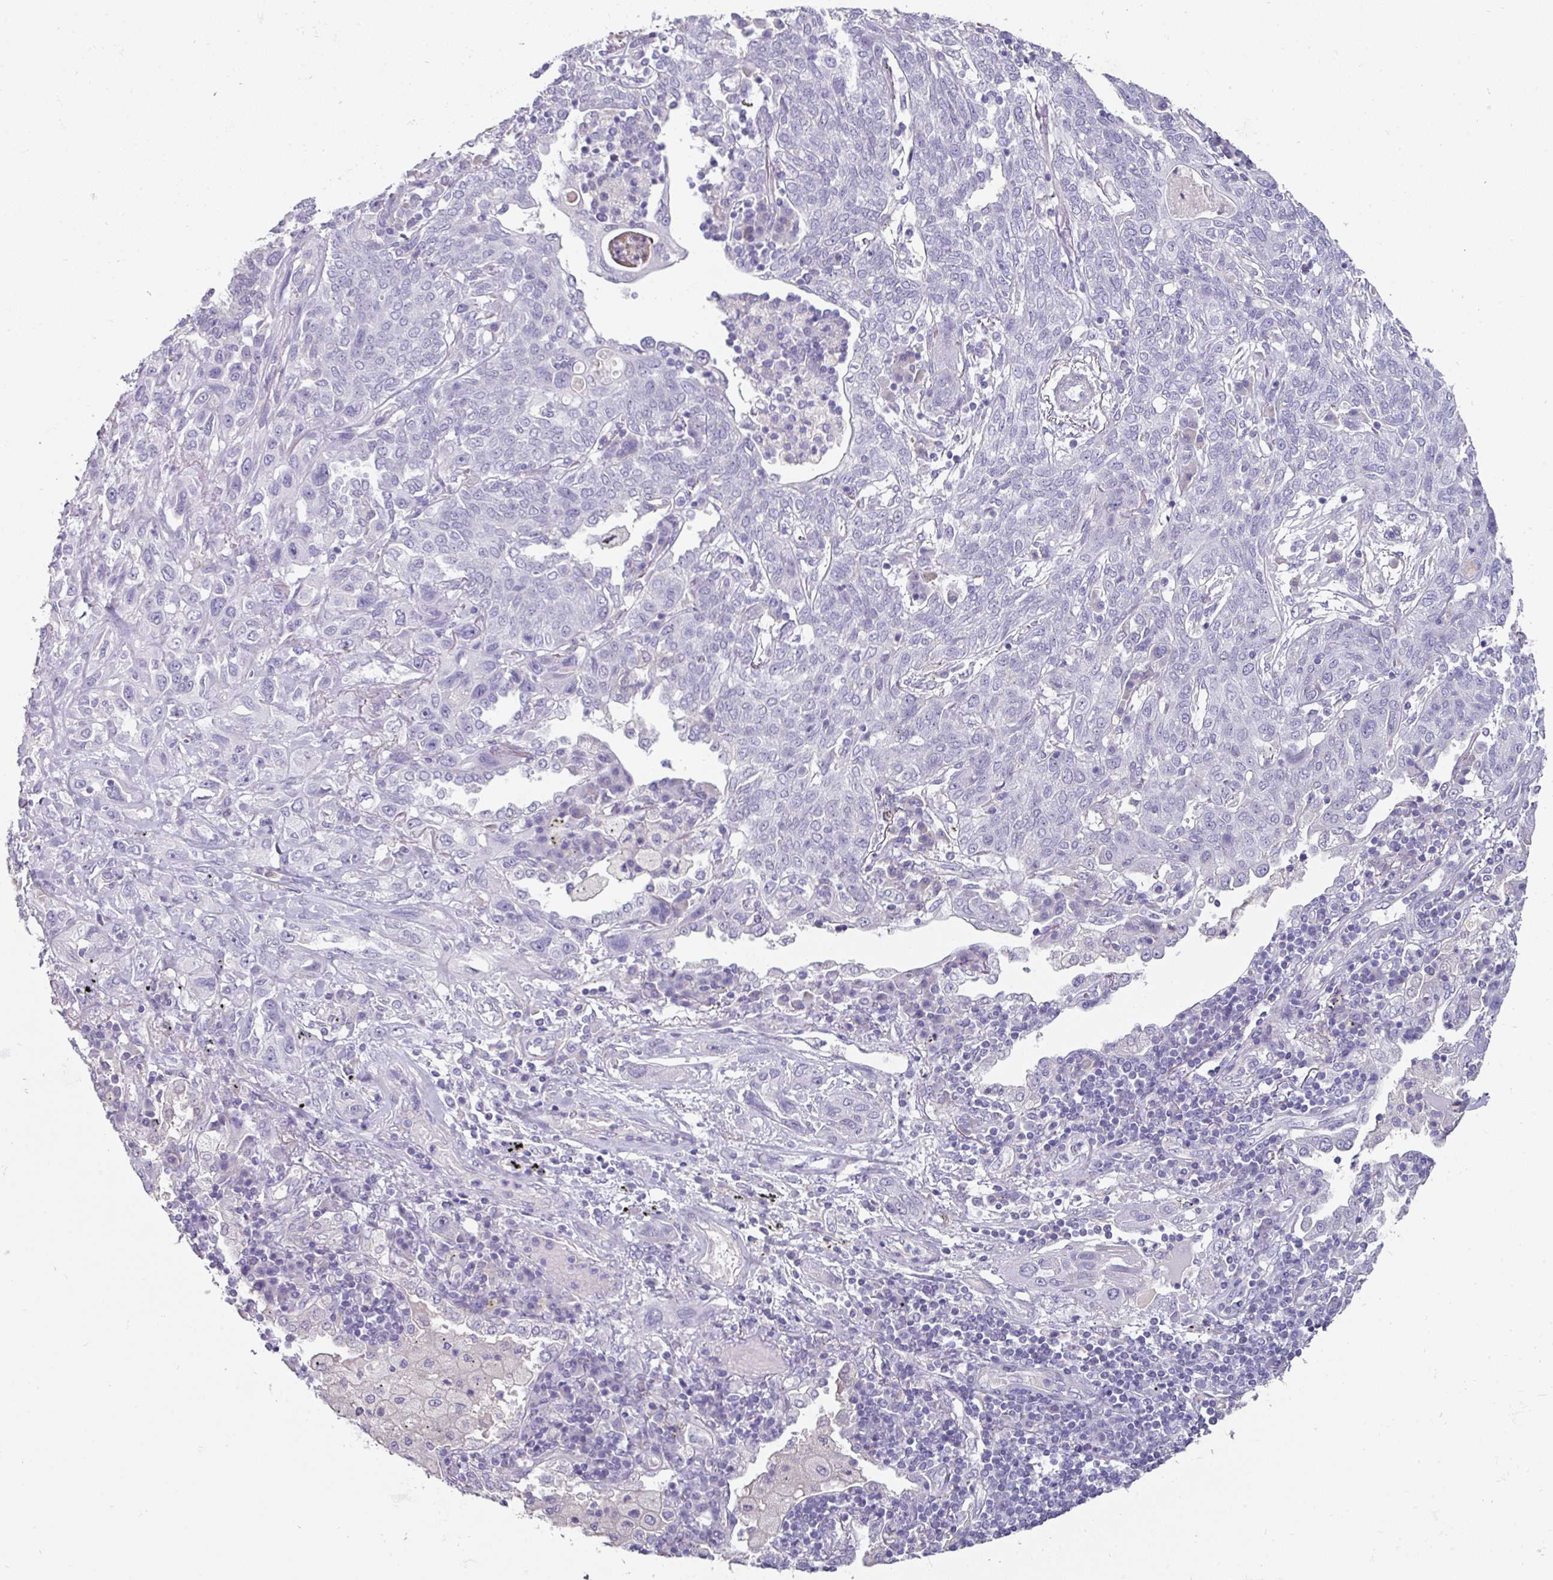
{"staining": {"intensity": "negative", "quantity": "none", "location": "none"}, "tissue": "lung cancer", "cell_type": "Tumor cells", "image_type": "cancer", "snomed": [{"axis": "morphology", "description": "Squamous cell carcinoma, NOS"}, {"axis": "topography", "description": "Lung"}], "caption": "Immunohistochemical staining of lung squamous cell carcinoma exhibits no significant expression in tumor cells.", "gene": "EYA3", "patient": {"sex": "female", "age": 70}}